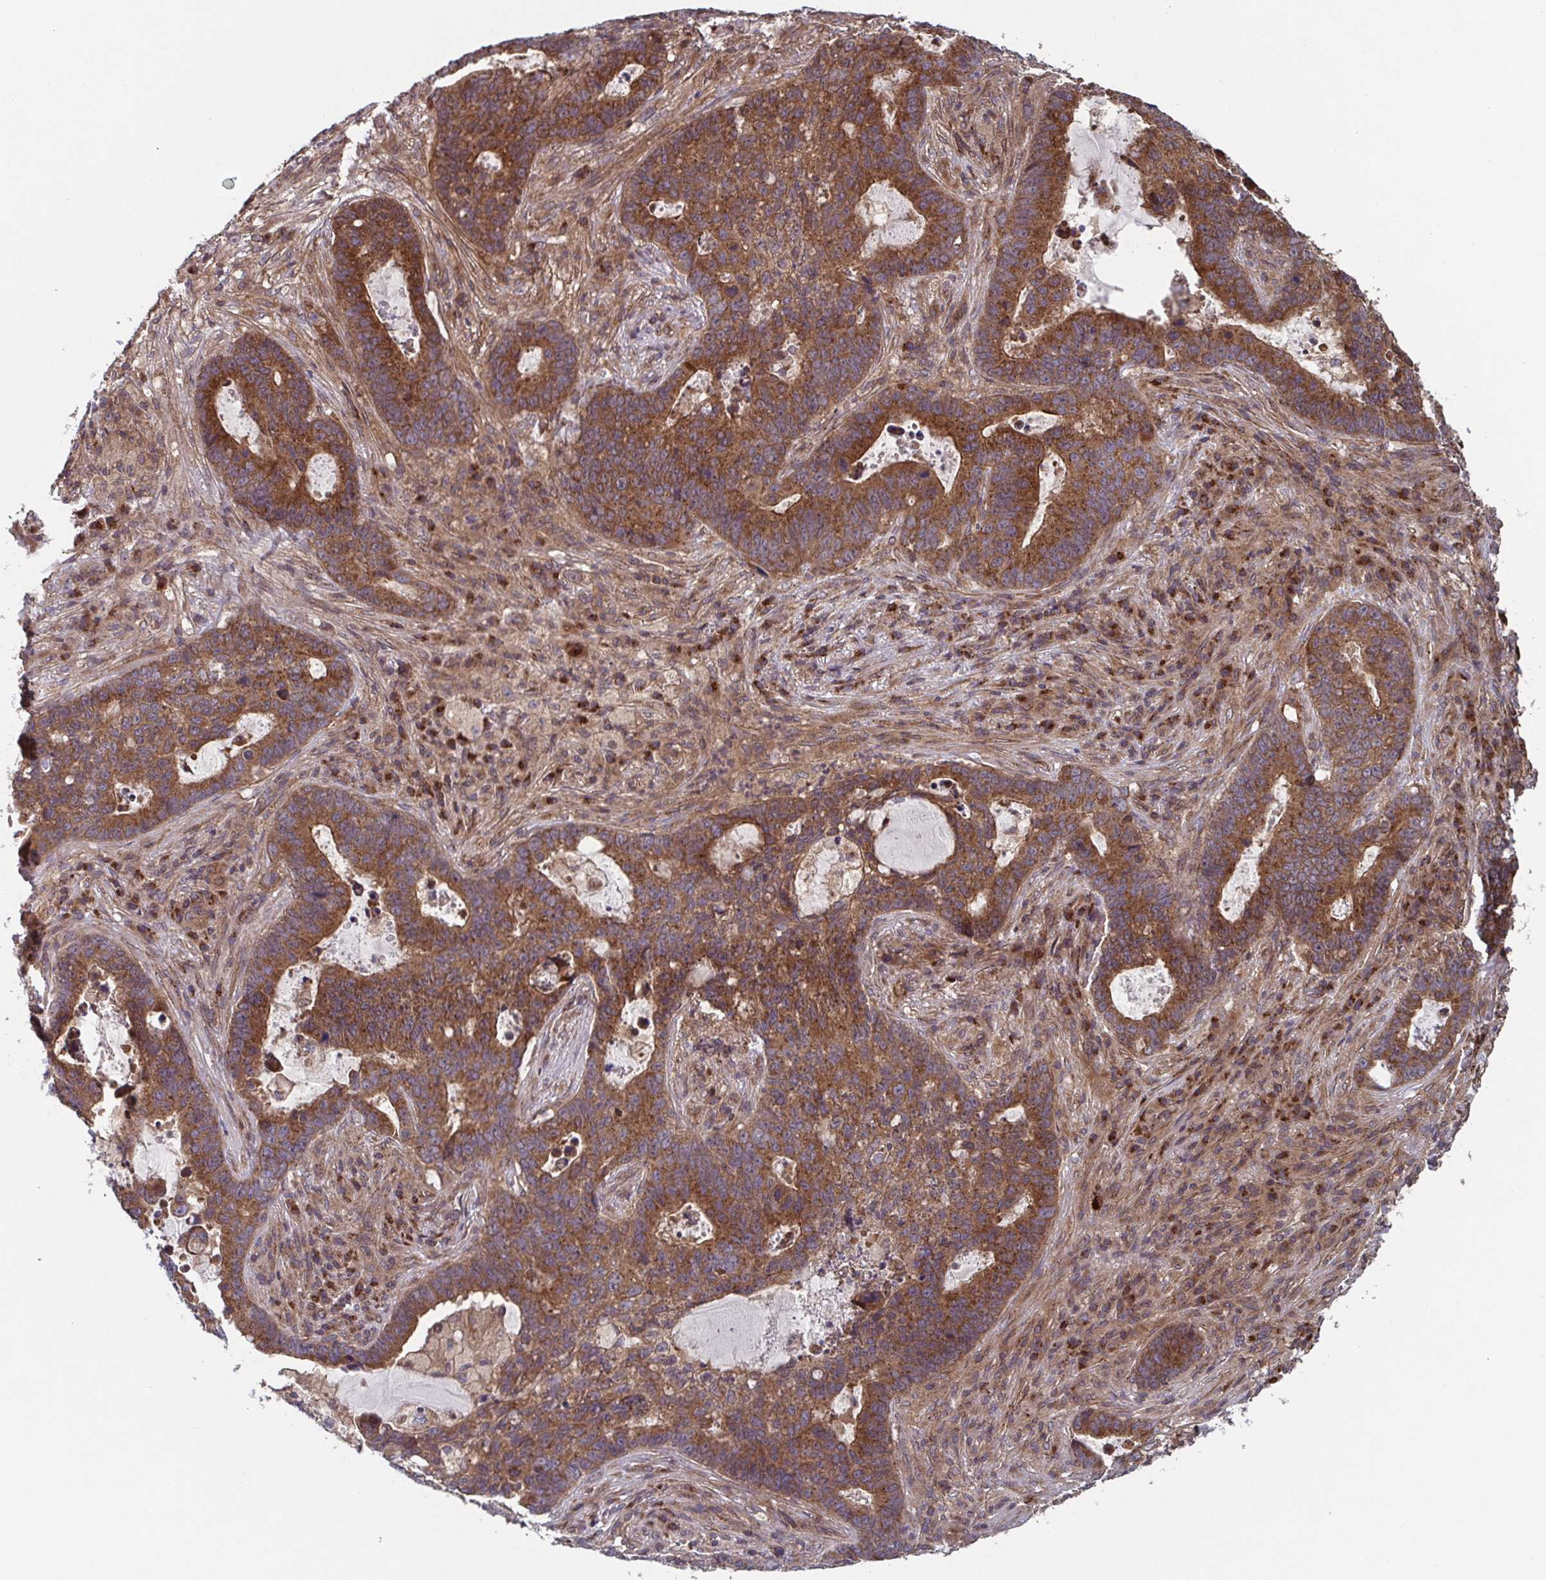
{"staining": {"intensity": "strong", "quantity": ">75%", "location": "cytoplasmic/membranous"}, "tissue": "lung cancer", "cell_type": "Tumor cells", "image_type": "cancer", "snomed": [{"axis": "morphology", "description": "Aneuploidy"}, {"axis": "morphology", "description": "Adenocarcinoma, NOS"}, {"axis": "morphology", "description": "Adenocarcinoma primary or metastatic"}, {"axis": "topography", "description": "Lung"}], "caption": "Strong cytoplasmic/membranous protein staining is seen in about >75% of tumor cells in lung adenocarcinoma.", "gene": "COPB1", "patient": {"sex": "female", "age": 75}}